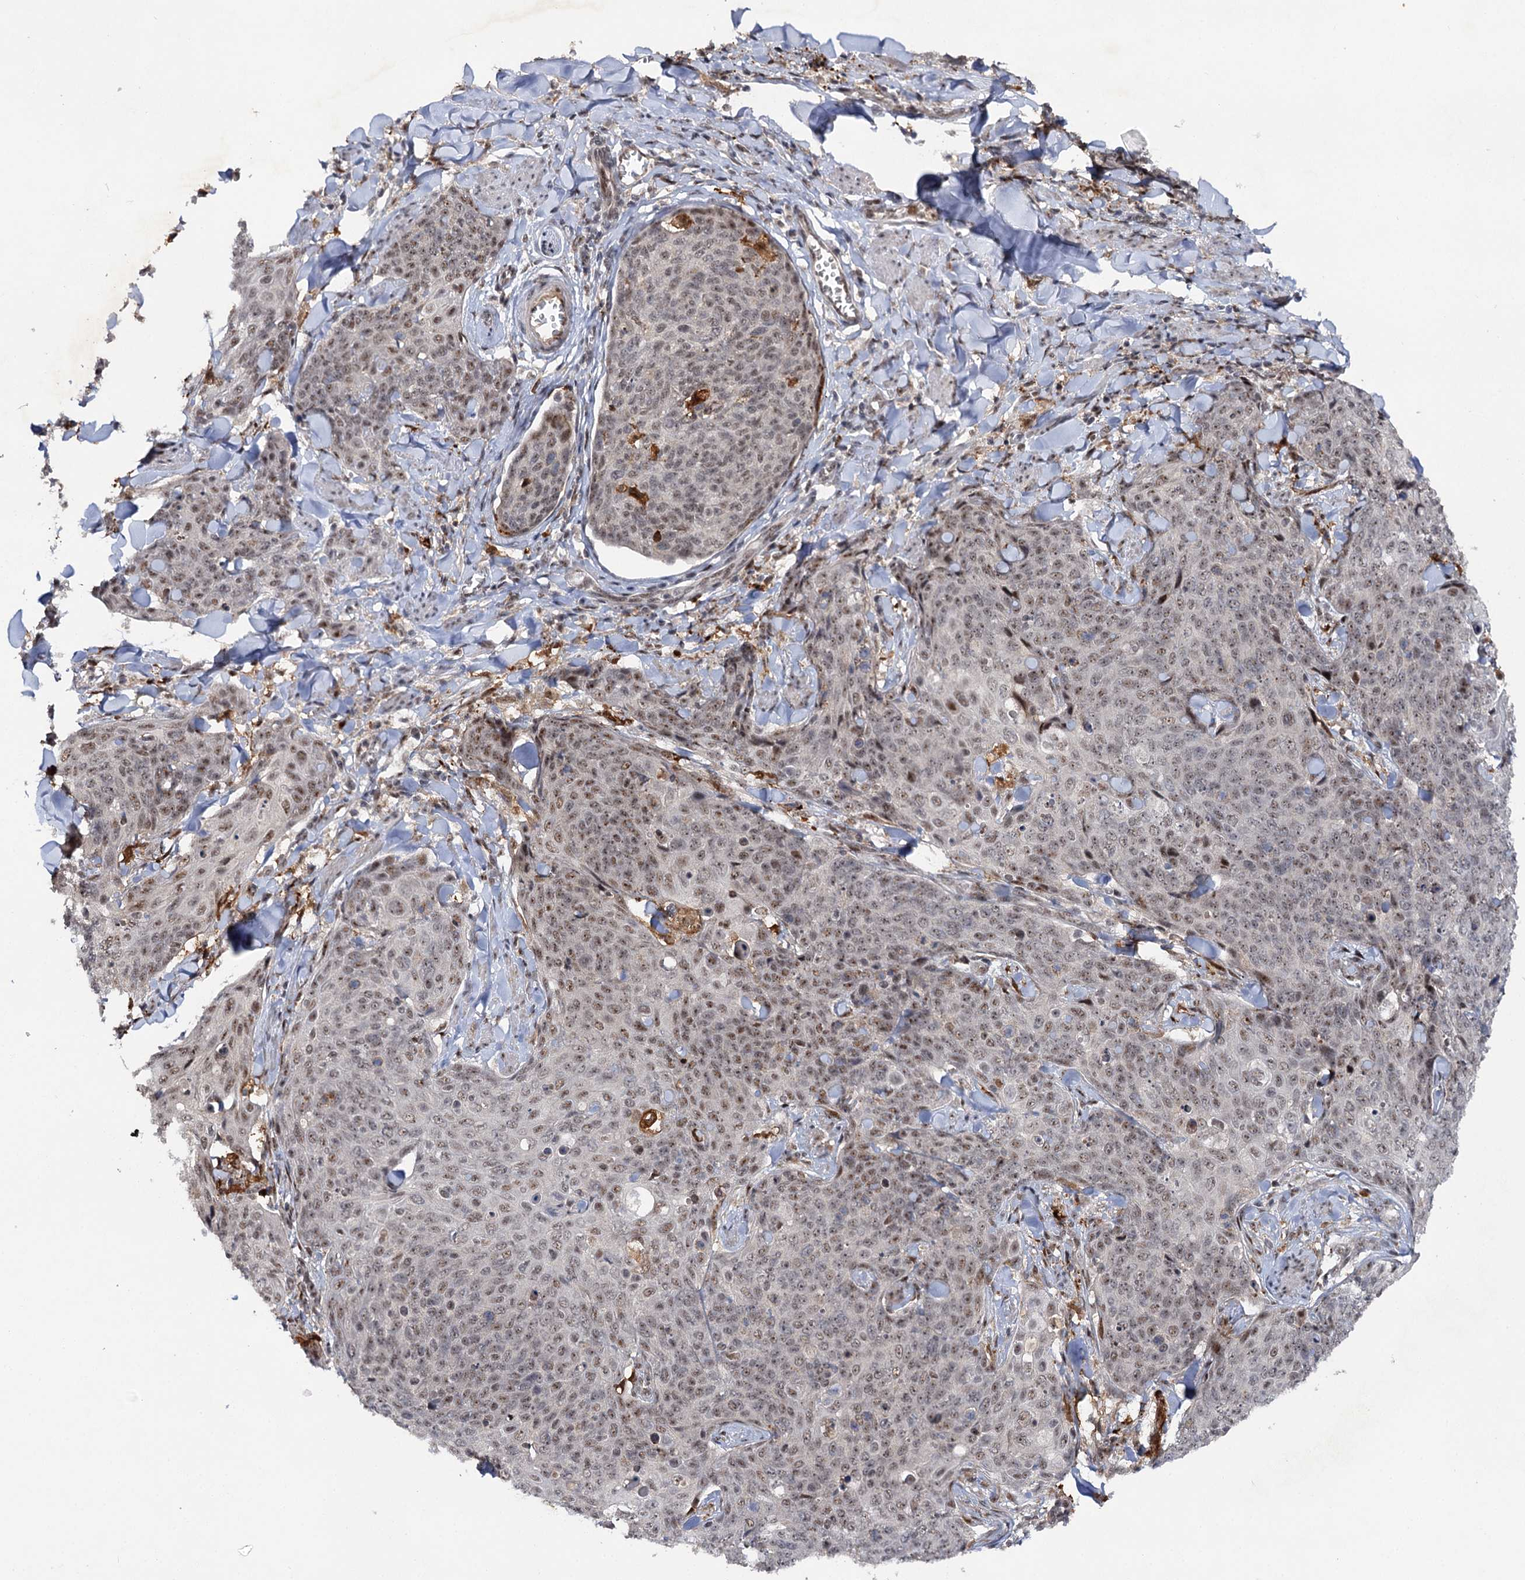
{"staining": {"intensity": "moderate", "quantity": "<25%", "location": "nuclear"}, "tissue": "skin cancer", "cell_type": "Tumor cells", "image_type": "cancer", "snomed": [{"axis": "morphology", "description": "Squamous cell carcinoma, NOS"}, {"axis": "topography", "description": "Skin"}, {"axis": "topography", "description": "Vulva"}], "caption": "The image reveals a brown stain indicating the presence of a protein in the nuclear of tumor cells in squamous cell carcinoma (skin).", "gene": "BUD13", "patient": {"sex": "female", "age": 85}}